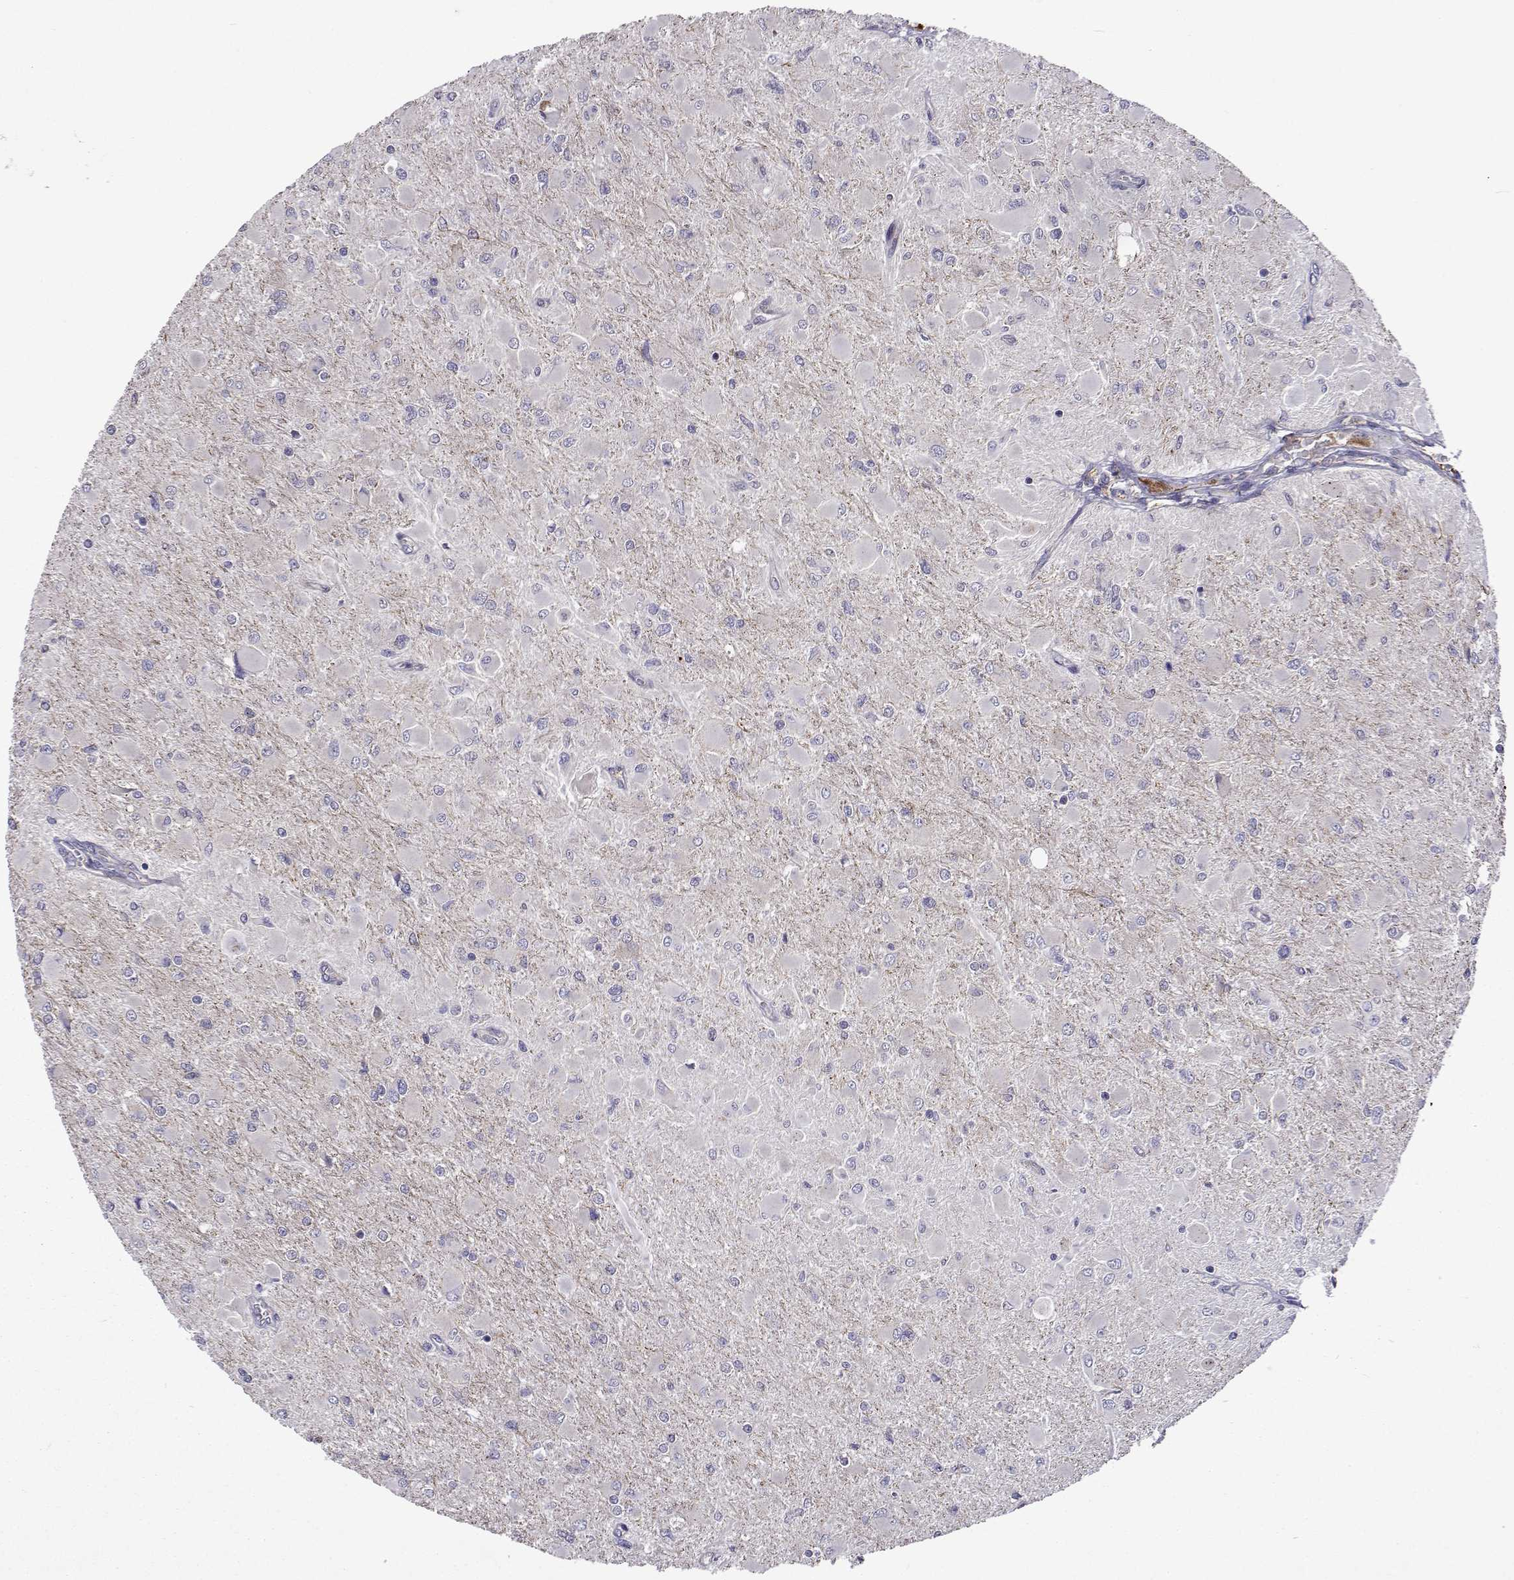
{"staining": {"intensity": "negative", "quantity": "none", "location": "none"}, "tissue": "glioma", "cell_type": "Tumor cells", "image_type": "cancer", "snomed": [{"axis": "morphology", "description": "Glioma, malignant, High grade"}, {"axis": "topography", "description": "Cerebral cortex"}], "caption": "Immunohistochemistry (IHC) of human malignant glioma (high-grade) shows no positivity in tumor cells.", "gene": "TARBP2", "patient": {"sex": "female", "age": 36}}